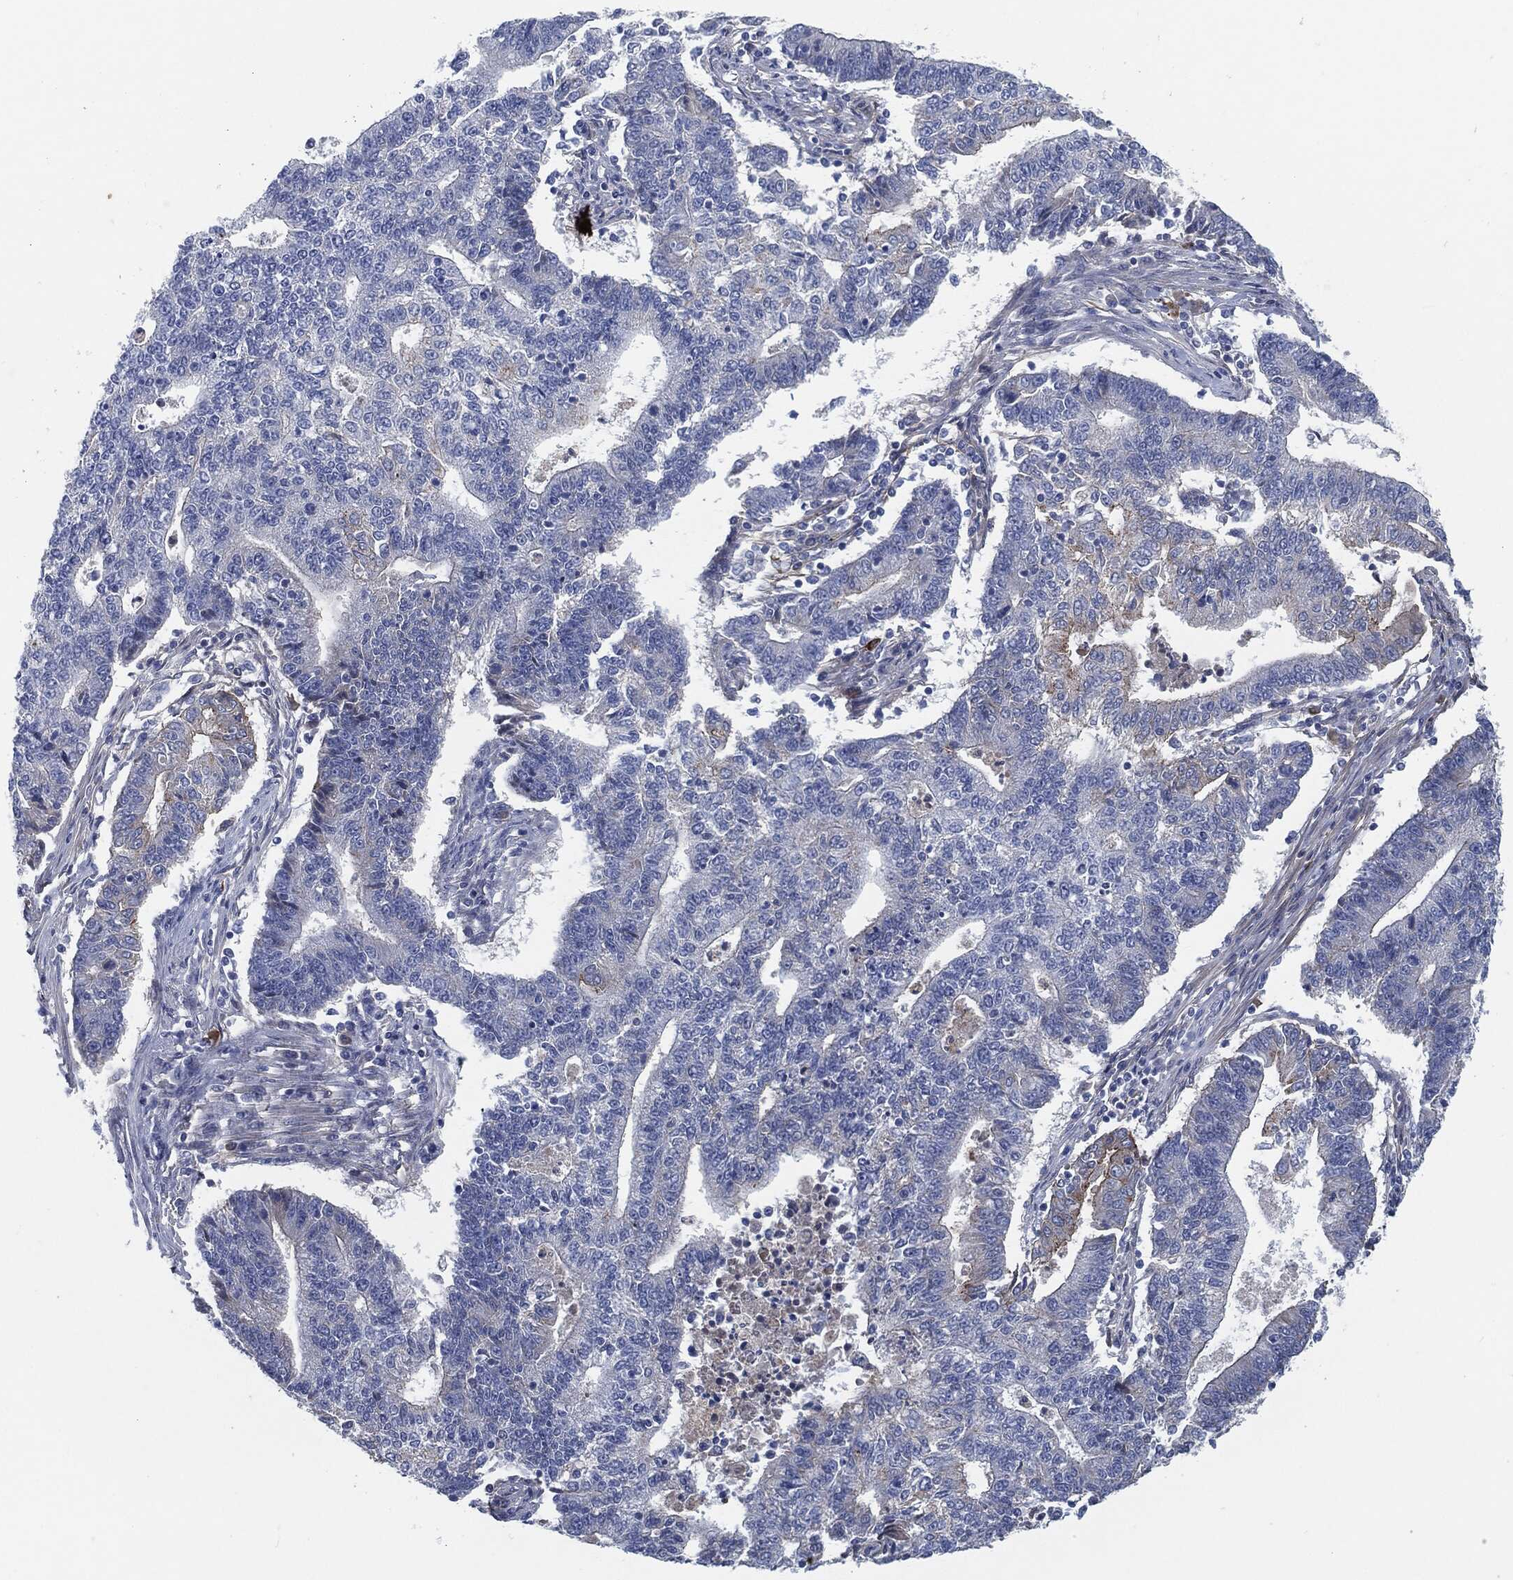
{"staining": {"intensity": "negative", "quantity": "none", "location": "none"}, "tissue": "endometrial cancer", "cell_type": "Tumor cells", "image_type": "cancer", "snomed": [{"axis": "morphology", "description": "Adenocarcinoma, NOS"}, {"axis": "topography", "description": "Uterus"}, {"axis": "topography", "description": "Endometrium"}], "caption": "This is an immunohistochemistry micrograph of endometrial cancer (adenocarcinoma). There is no positivity in tumor cells.", "gene": "SVIL", "patient": {"sex": "female", "age": 54}}